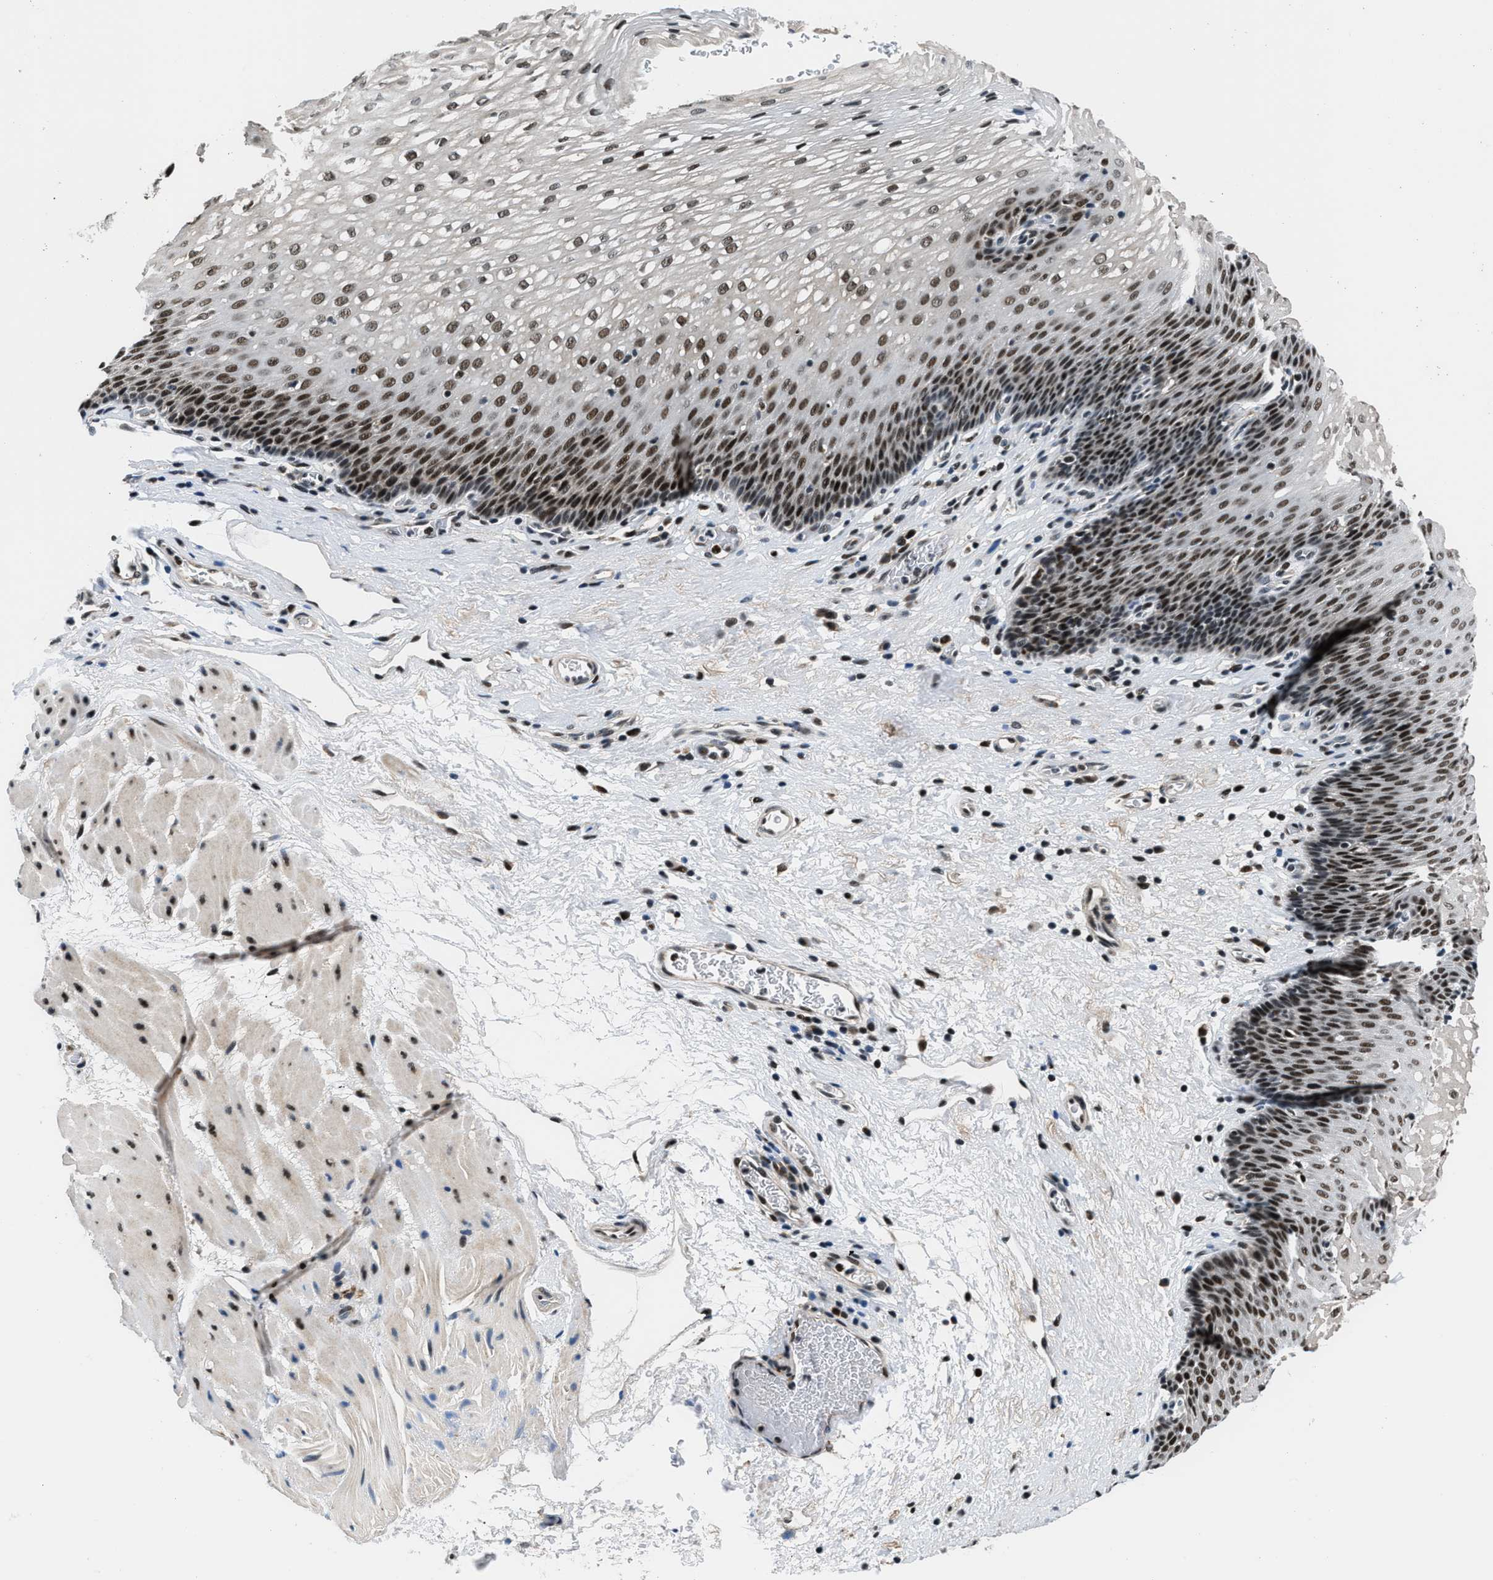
{"staining": {"intensity": "strong", "quantity": ">75%", "location": "nuclear"}, "tissue": "esophagus", "cell_type": "Squamous epithelial cells", "image_type": "normal", "snomed": [{"axis": "morphology", "description": "Normal tissue, NOS"}, {"axis": "topography", "description": "Esophagus"}], "caption": "The image shows staining of normal esophagus, revealing strong nuclear protein positivity (brown color) within squamous epithelial cells.", "gene": "KDM3B", "patient": {"sex": "male", "age": 48}}